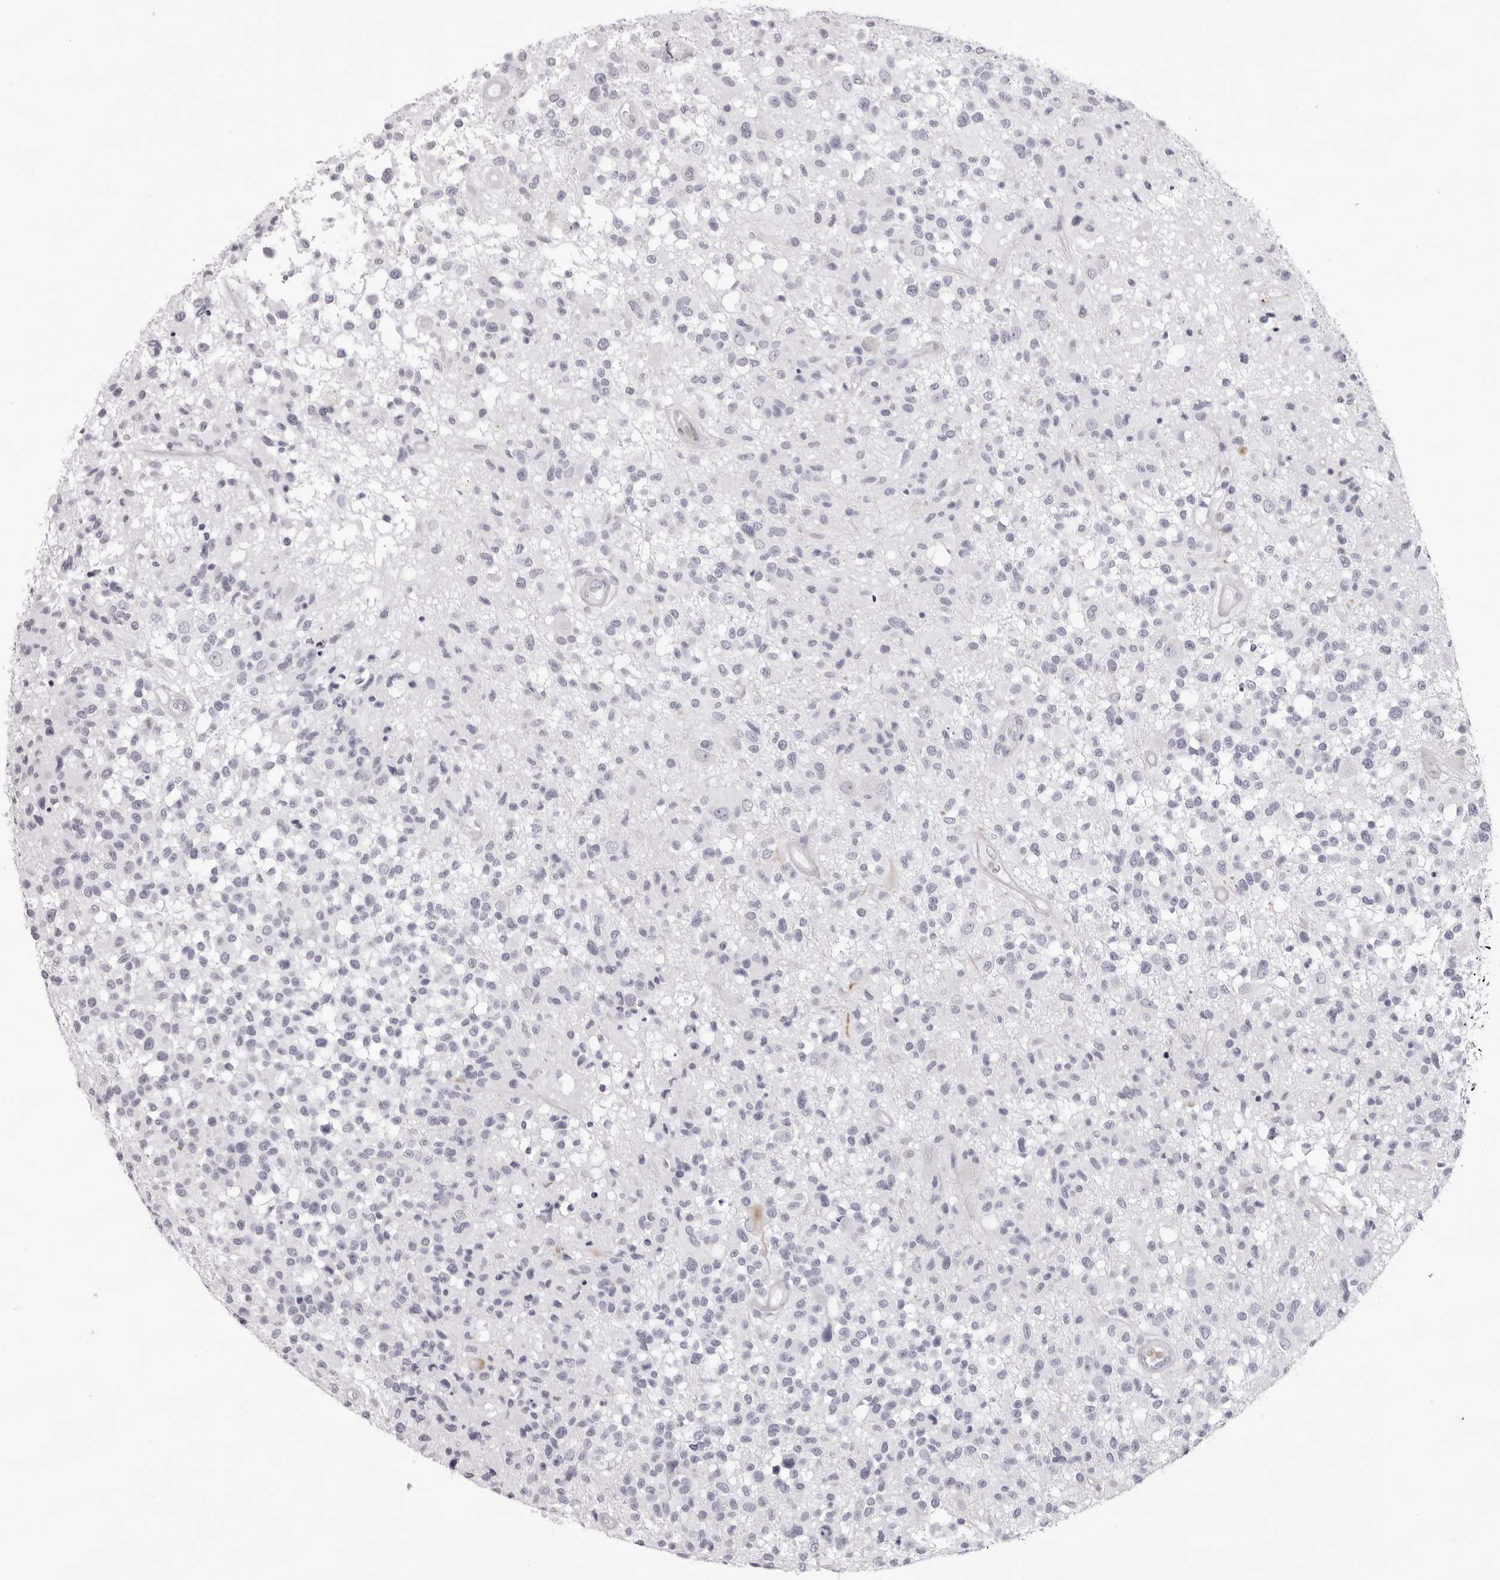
{"staining": {"intensity": "negative", "quantity": "none", "location": "none"}, "tissue": "glioma", "cell_type": "Tumor cells", "image_type": "cancer", "snomed": [{"axis": "morphology", "description": "Glioma, malignant, High grade"}, {"axis": "morphology", "description": "Glioblastoma, NOS"}, {"axis": "topography", "description": "Brain"}], "caption": "Photomicrograph shows no protein expression in tumor cells of glioma tissue.", "gene": "SPTA1", "patient": {"sex": "male", "age": 60}}